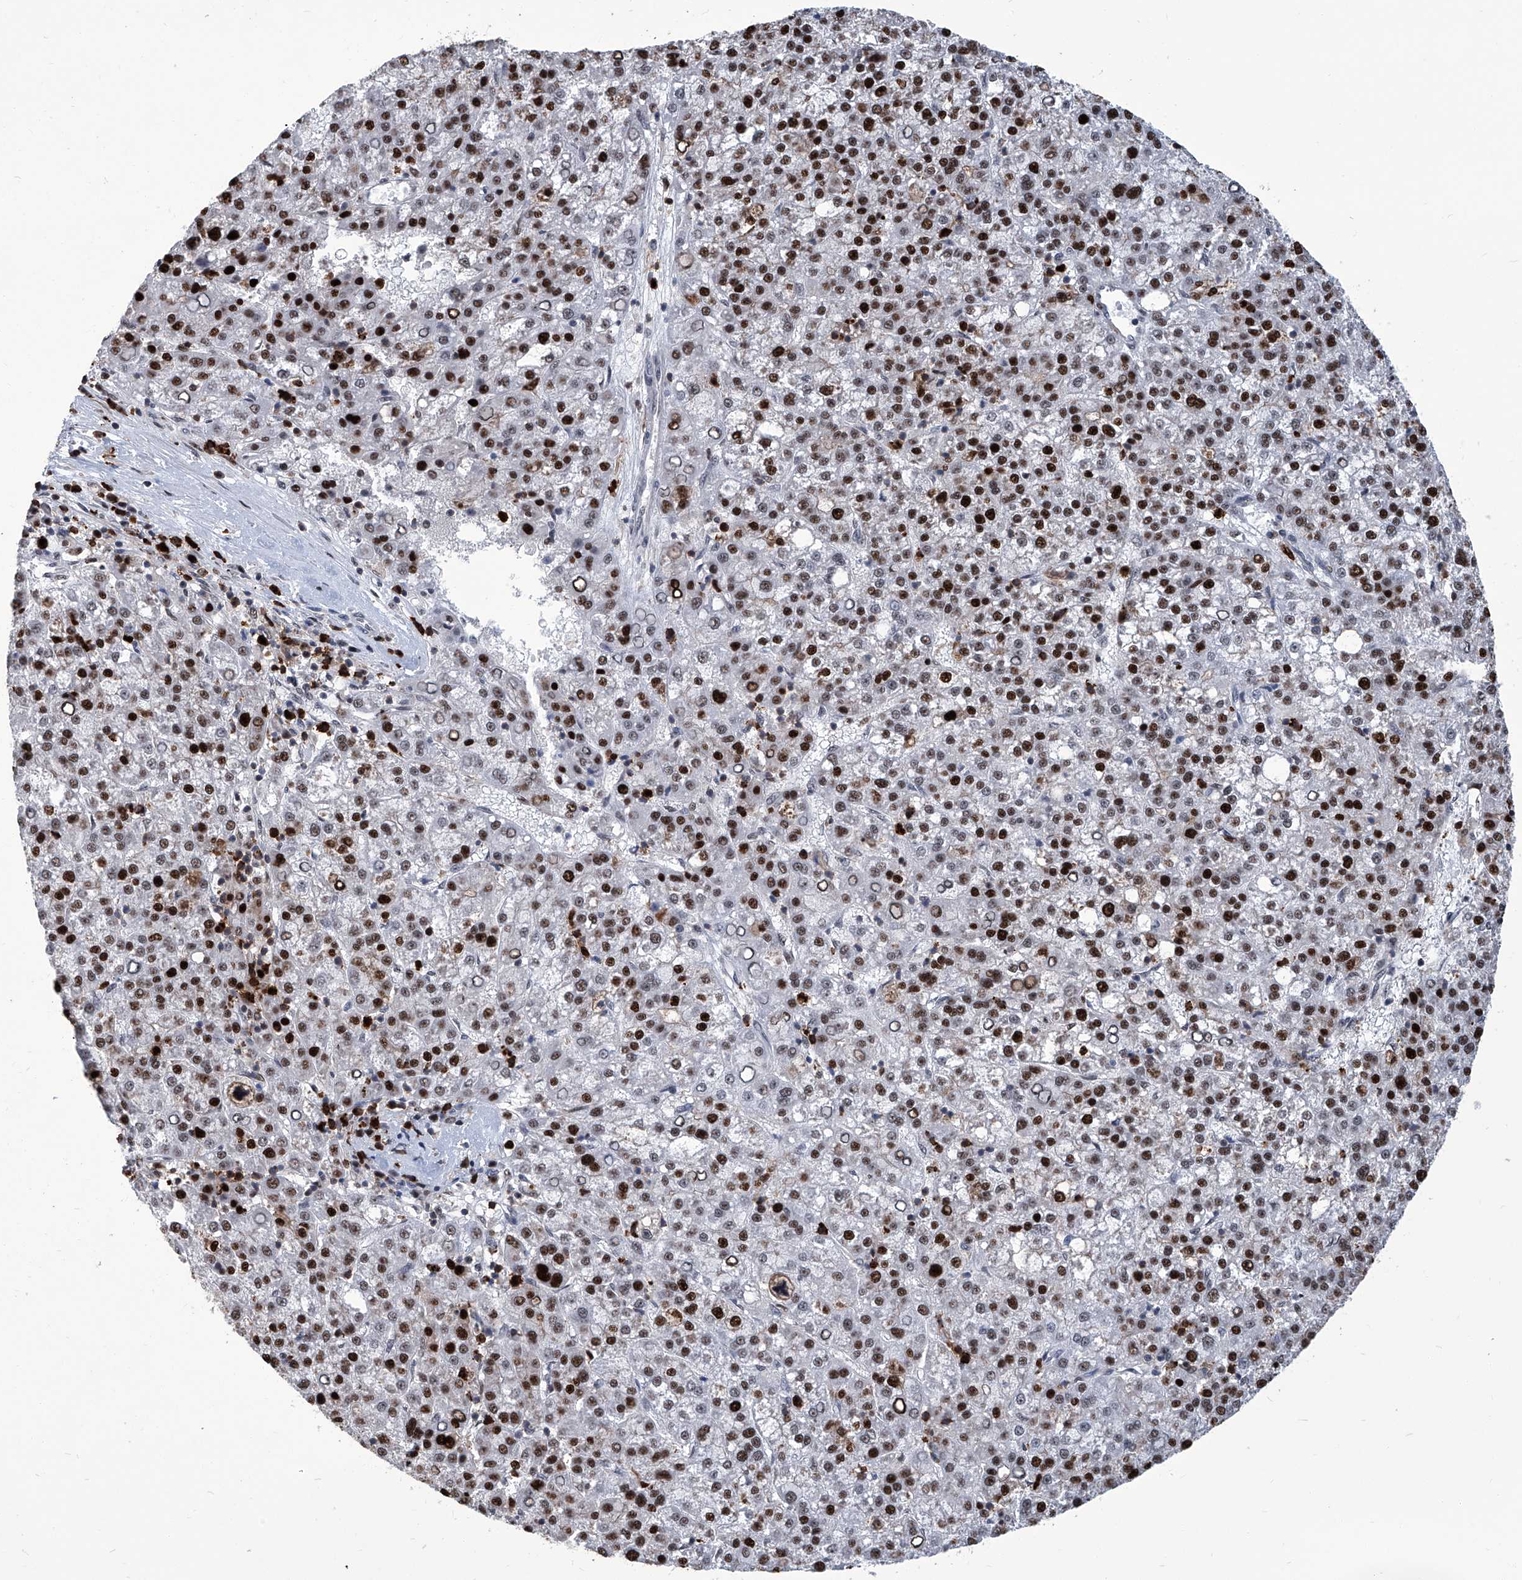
{"staining": {"intensity": "strong", "quantity": ">75%", "location": "nuclear"}, "tissue": "liver cancer", "cell_type": "Tumor cells", "image_type": "cancer", "snomed": [{"axis": "morphology", "description": "Carcinoma, Hepatocellular, NOS"}, {"axis": "topography", "description": "Liver"}], "caption": "IHC of human liver cancer (hepatocellular carcinoma) displays high levels of strong nuclear positivity in about >75% of tumor cells.", "gene": "PCNA", "patient": {"sex": "female", "age": 58}}